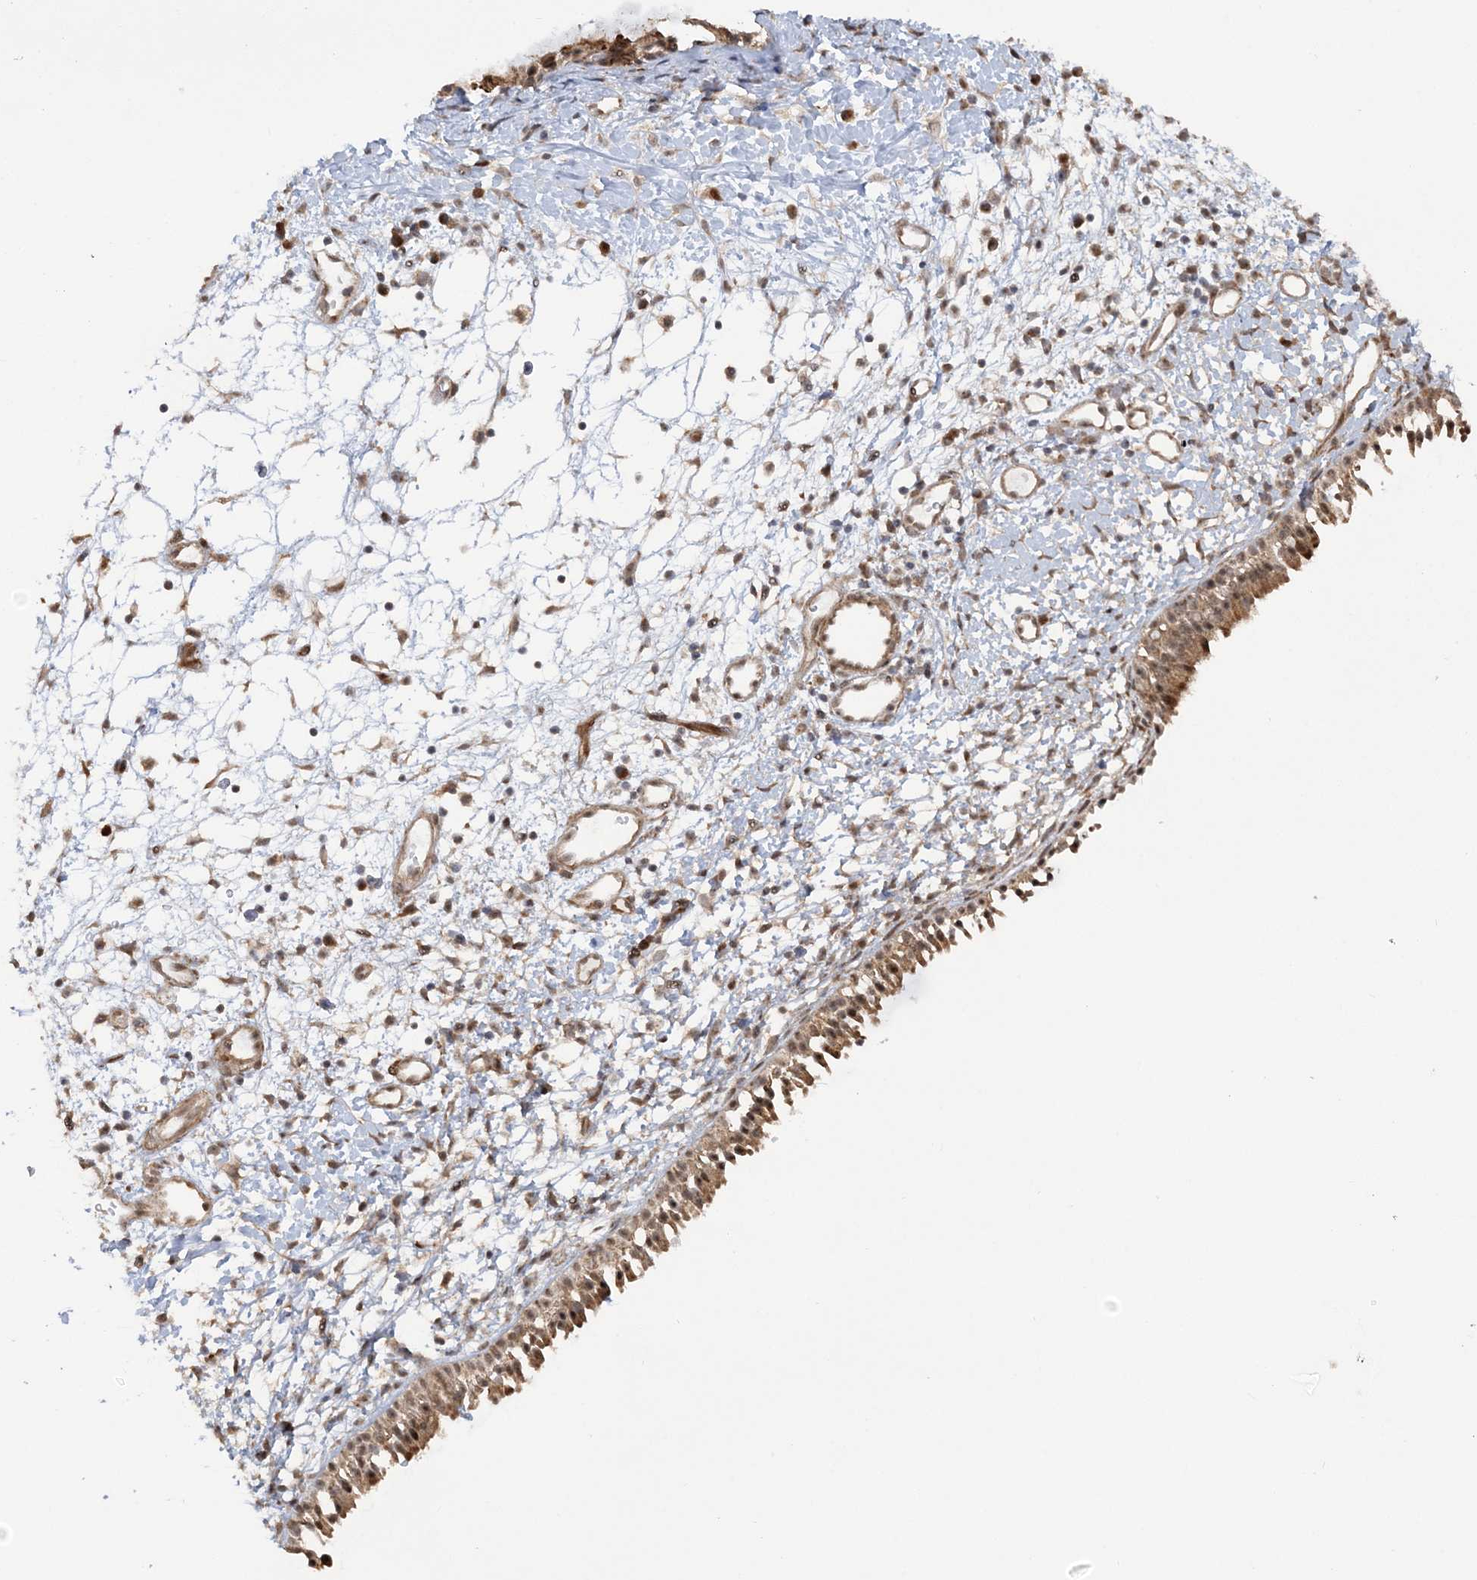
{"staining": {"intensity": "moderate", "quantity": ">75%", "location": "cytoplasmic/membranous"}, "tissue": "nasopharynx", "cell_type": "Respiratory epithelial cells", "image_type": "normal", "snomed": [{"axis": "morphology", "description": "Normal tissue, NOS"}, {"axis": "topography", "description": "Nasopharynx"}], "caption": "DAB (3,3'-diaminobenzidine) immunohistochemical staining of benign human nasopharynx displays moderate cytoplasmic/membranous protein positivity in approximately >75% of respiratory epithelial cells. Nuclei are stained in blue.", "gene": "MRPL47", "patient": {"sex": "male", "age": 22}}